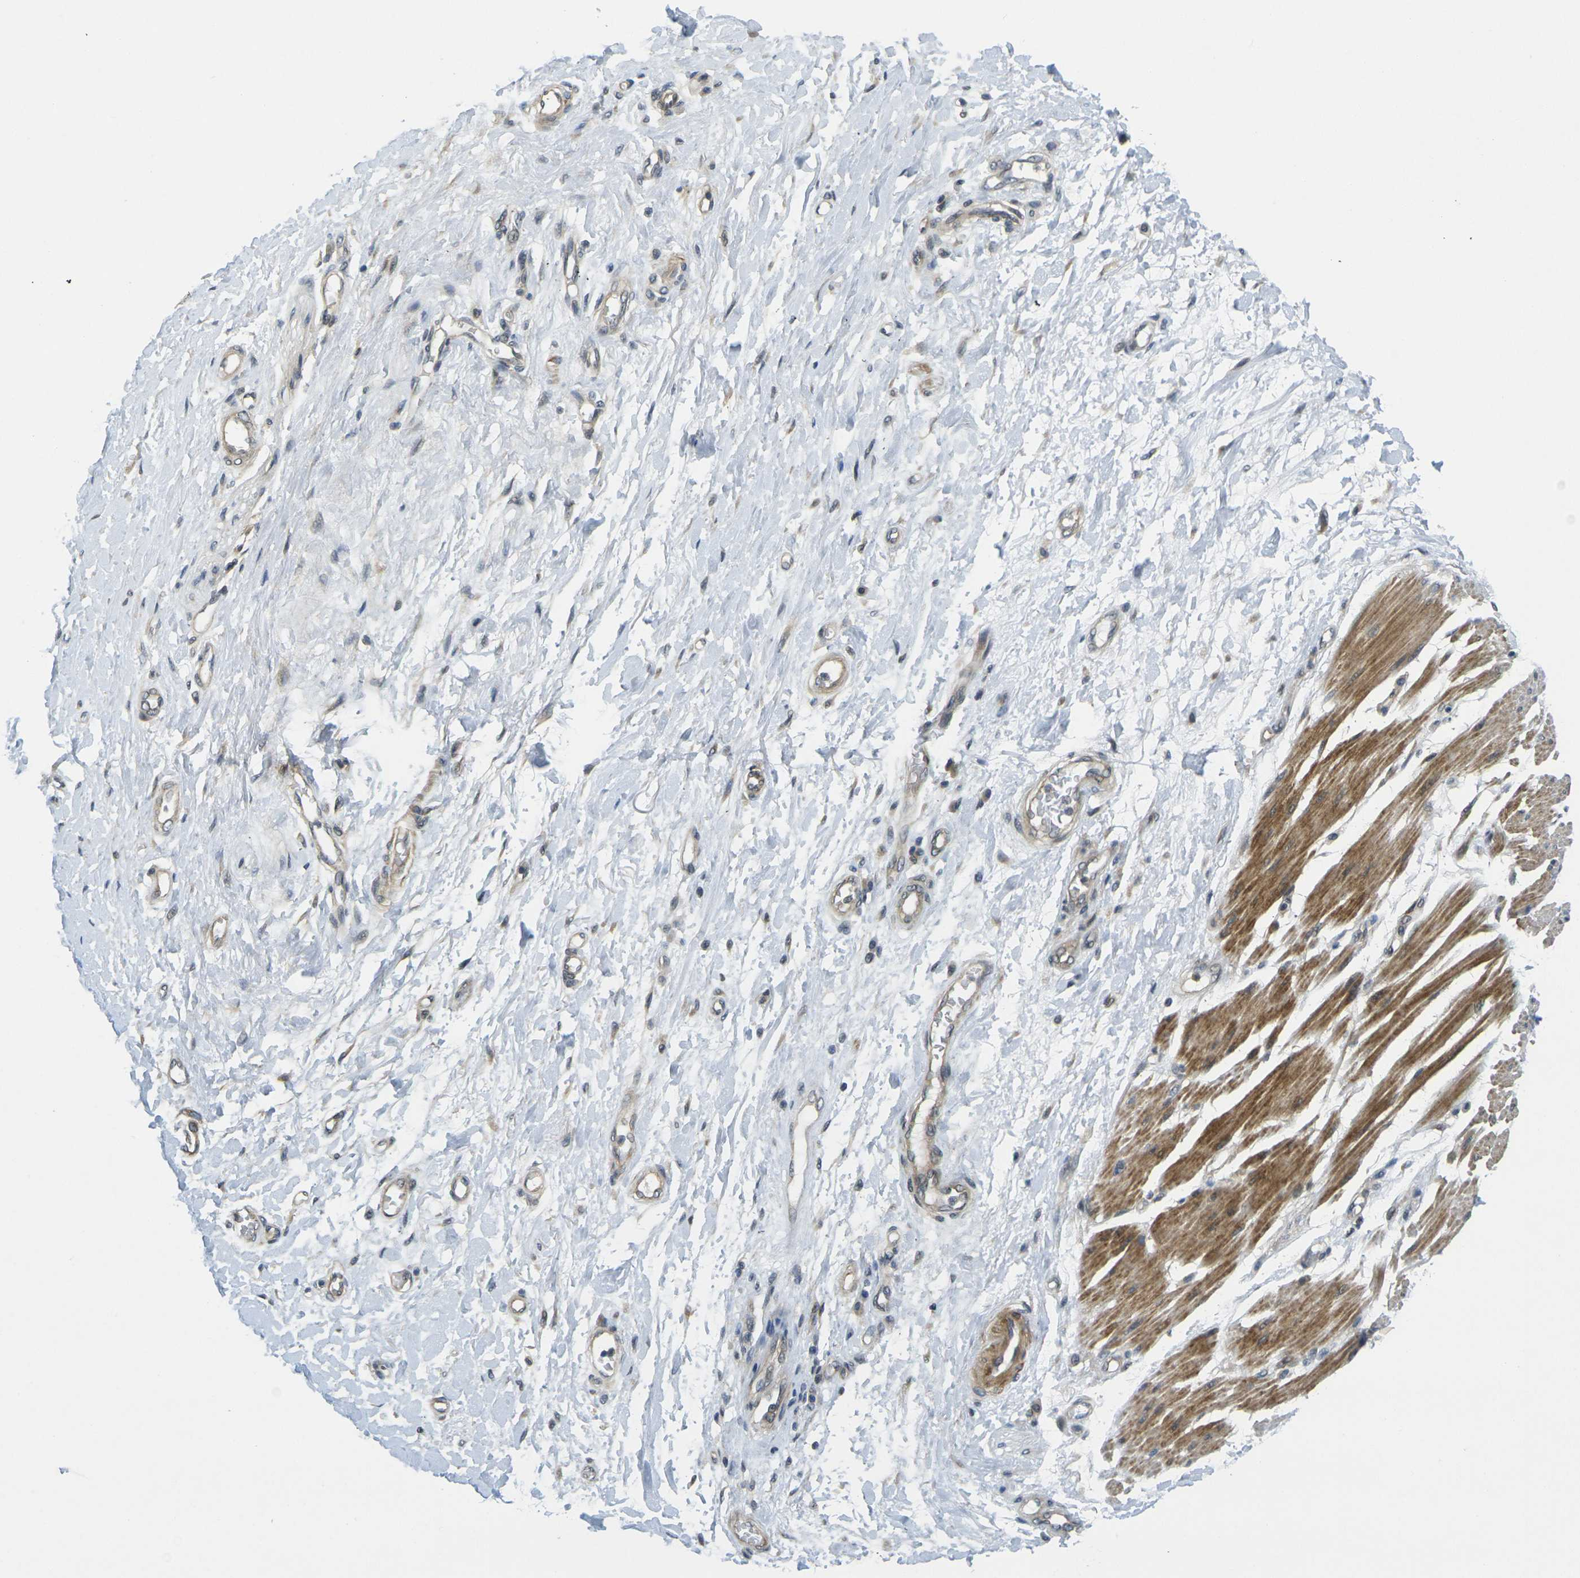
{"staining": {"intensity": "negative", "quantity": "none", "location": "none"}, "tissue": "adipose tissue", "cell_type": "Adipocytes", "image_type": "normal", "snomed": [{"axis": "morphology", "description": "Normal tissue, NOS"}, {"axis": "morphology", "description": "Adenocarcinoma, NOS"}, {"axis": "topography", "description": "Esophagus"}], "caption": "Immunohistochemistry (IHC) photomicrograph of unremarkable adipose tissue: adipose tissue stained with DAB (3,3'-diaminobenzidine) shows no significant protein staining in adipocytes. The staining is performed using DAB (3,3'-diaminobenzidine) brown chromogen with nuclei counter-stained in using hematoxylin.", "gene": "KCTD10", "patient": {"sex": "male", "age": 62}}